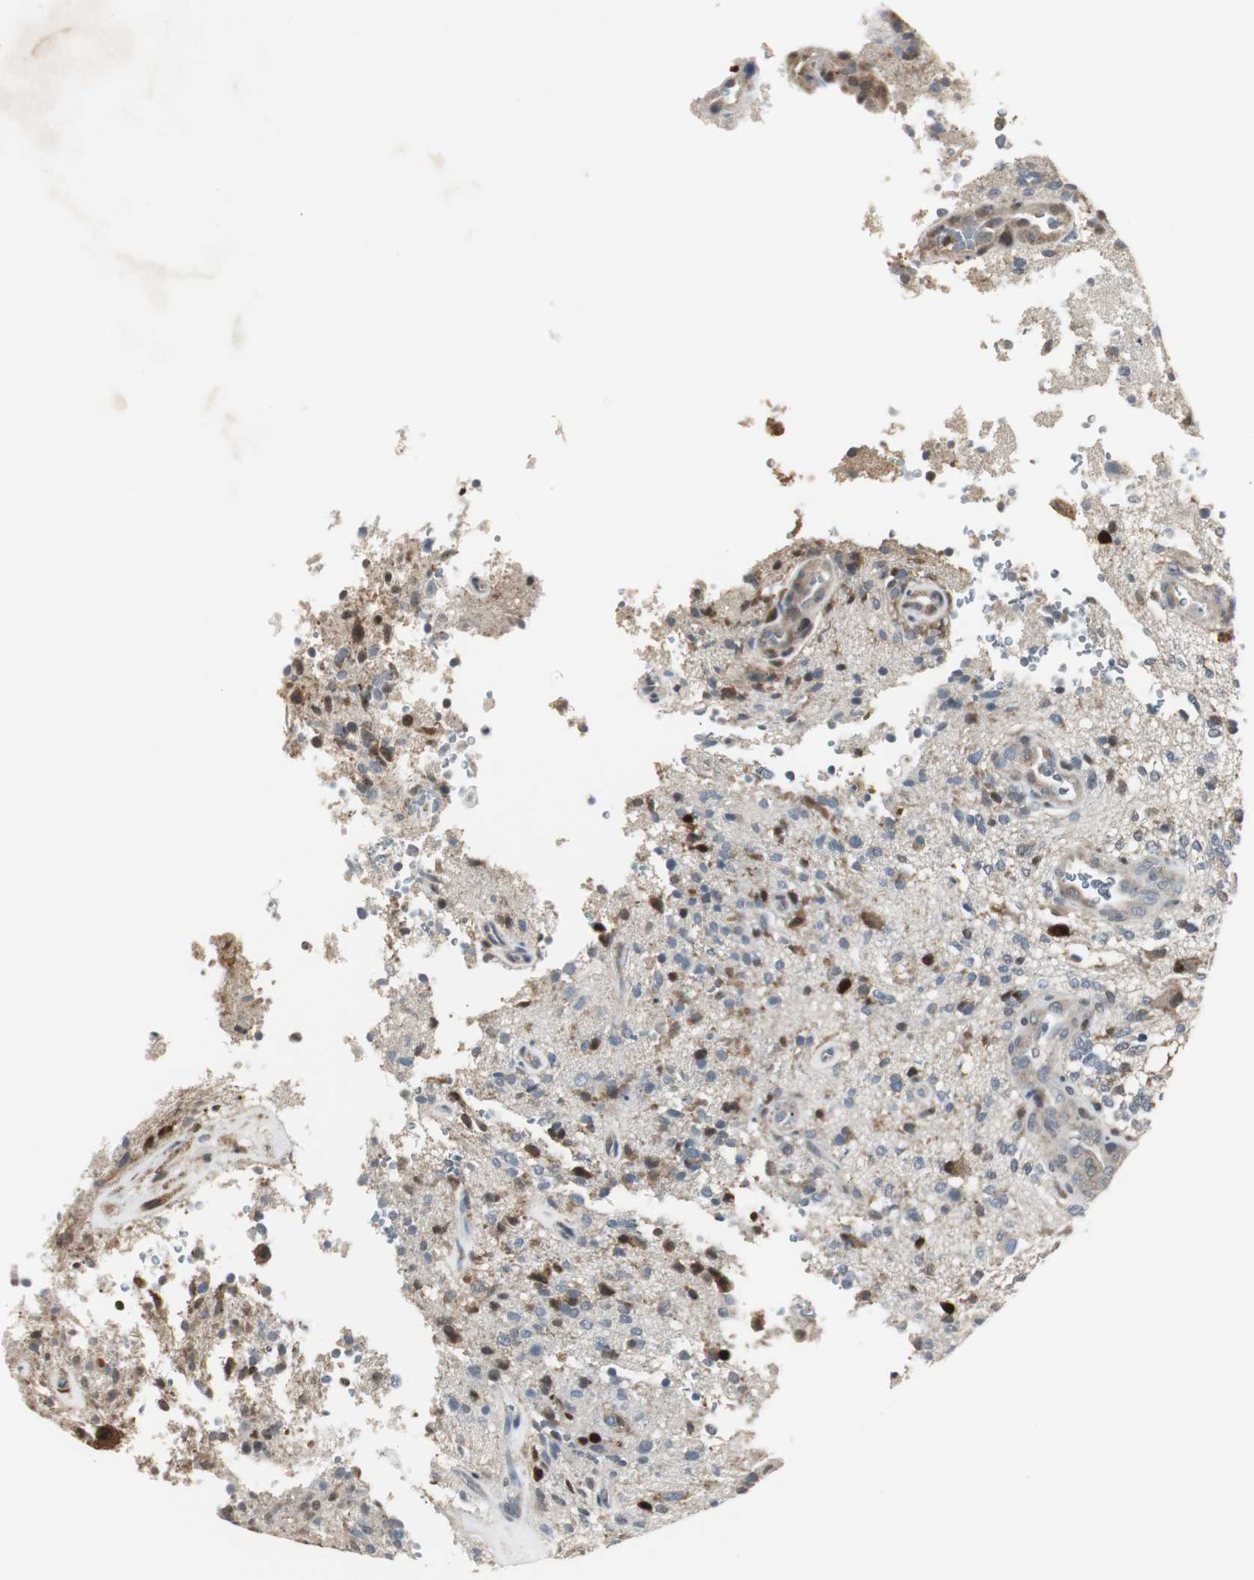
{"staining": {"intensity": "moderate", "quantity": "25%-75%", "location": "cytoplasmic/membranous,nuclear"}, "tissue": "glioma", "cell_type": "Tumor cells", "image_type": "cancer", "snomed": [{"axis": "morphology", "description": "Normal tissue, NOS"}, {"axis": "morphology", "description": "Glioma, malignant, High grade"}, {"axis": "topography", "description": "Cerebral cortex"}], "caption": "Glioma tissue reveals moderate cytoplasmic/membranous and nuclear staining in approximately 25%-75% of tumor cells", "gene": "PLIN3", "patient": {"sex": "male", "age": 75}}